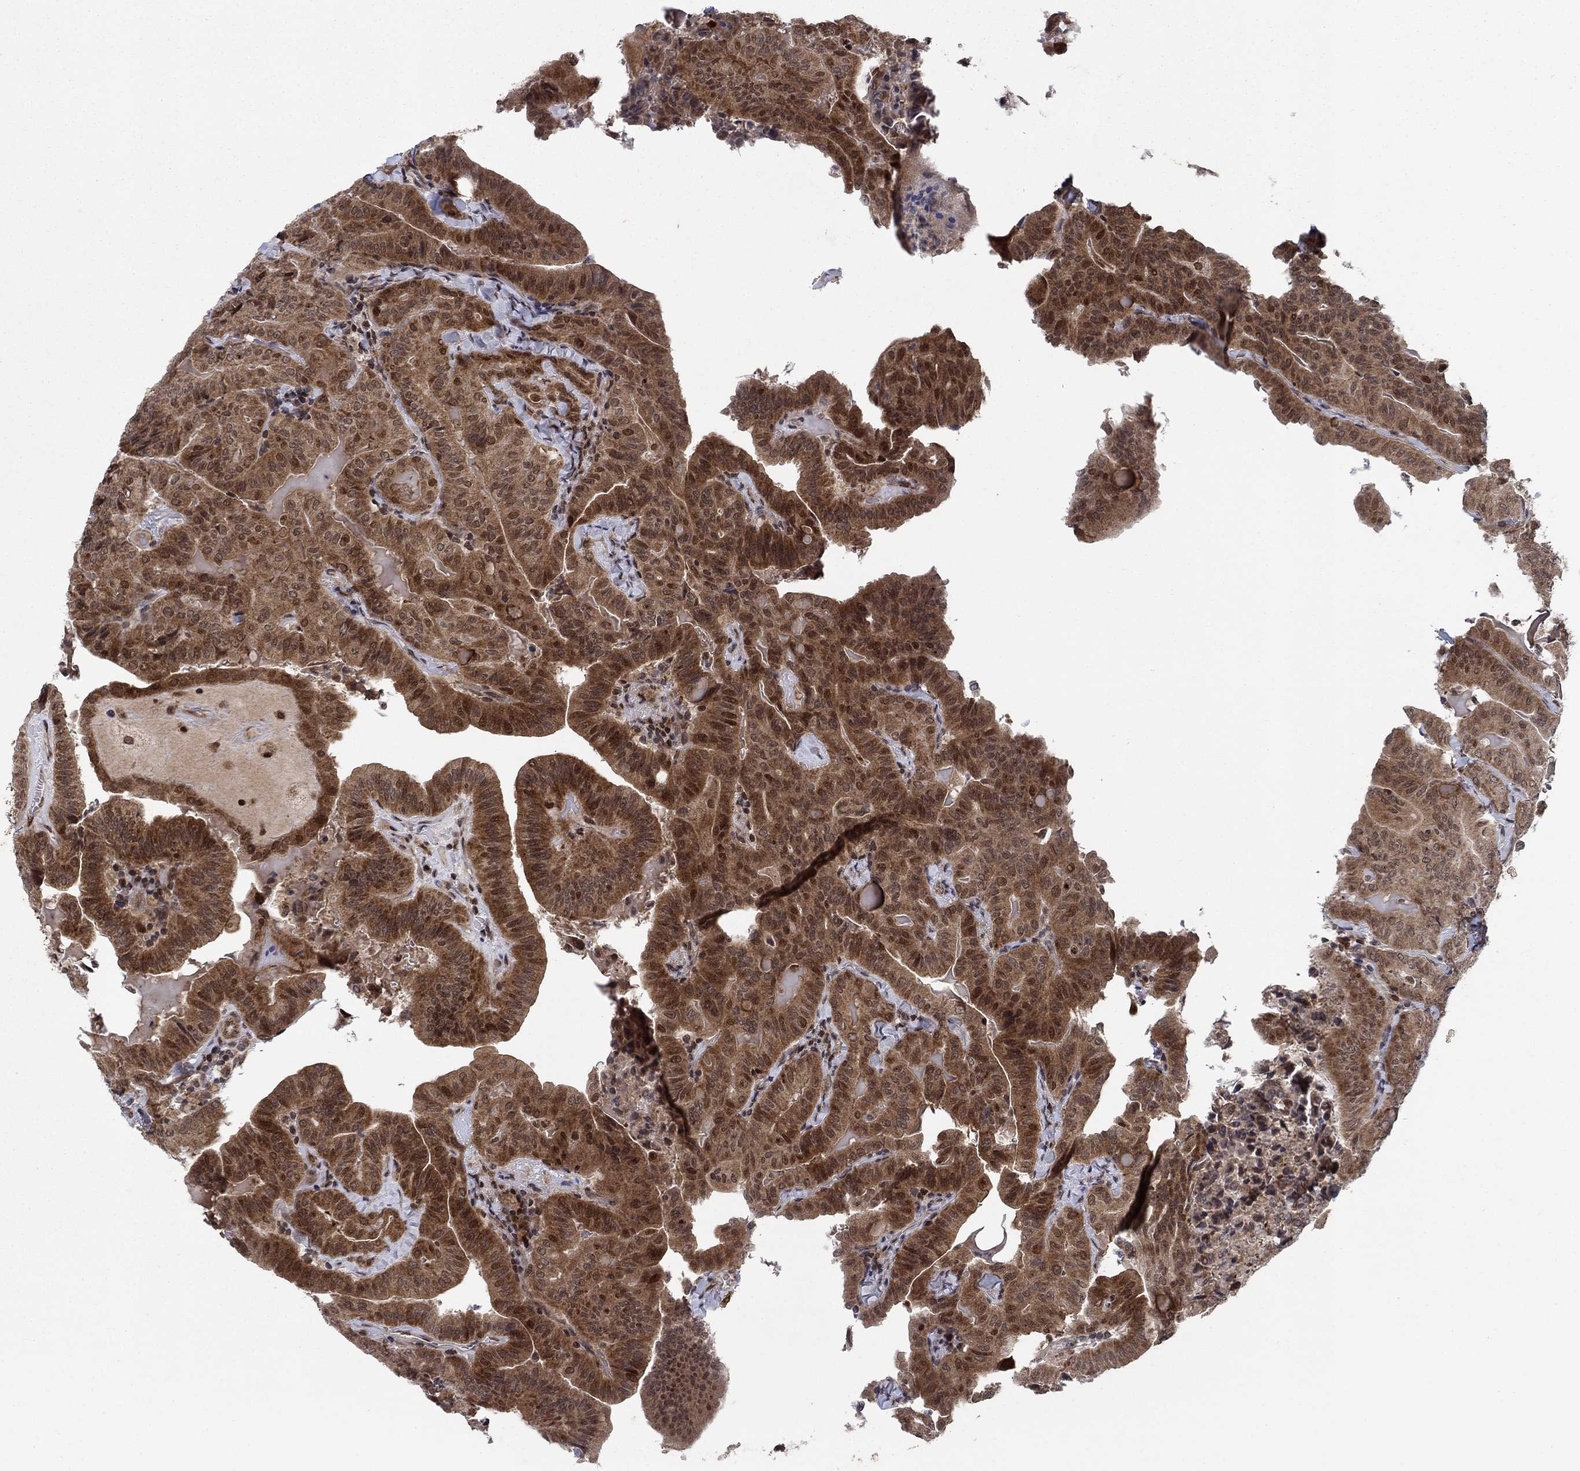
{"staining": {"intensity": "moderate", "quantity": "25%-75%", "location": "cytoplasmic/membranous,nuclear"}, "tissue": "thyroid cancer", "cell_type": "Tumor cells", "image_type": "cancer", "snomed": [{"axis": "morphology", "description": "Papillary adenocarcinoma, NOS"}, {"axis": "topography", "description": "Thyroid gland"}], "caption": "A brown stain labels moderate cytoplasmic/membranous and nuclear staining of a protein in human papillary adenocarcinoma (thyroid) tumor cells.", "gene": "PRICKLE4", "patient": {"sex": "female", "age": 68}}